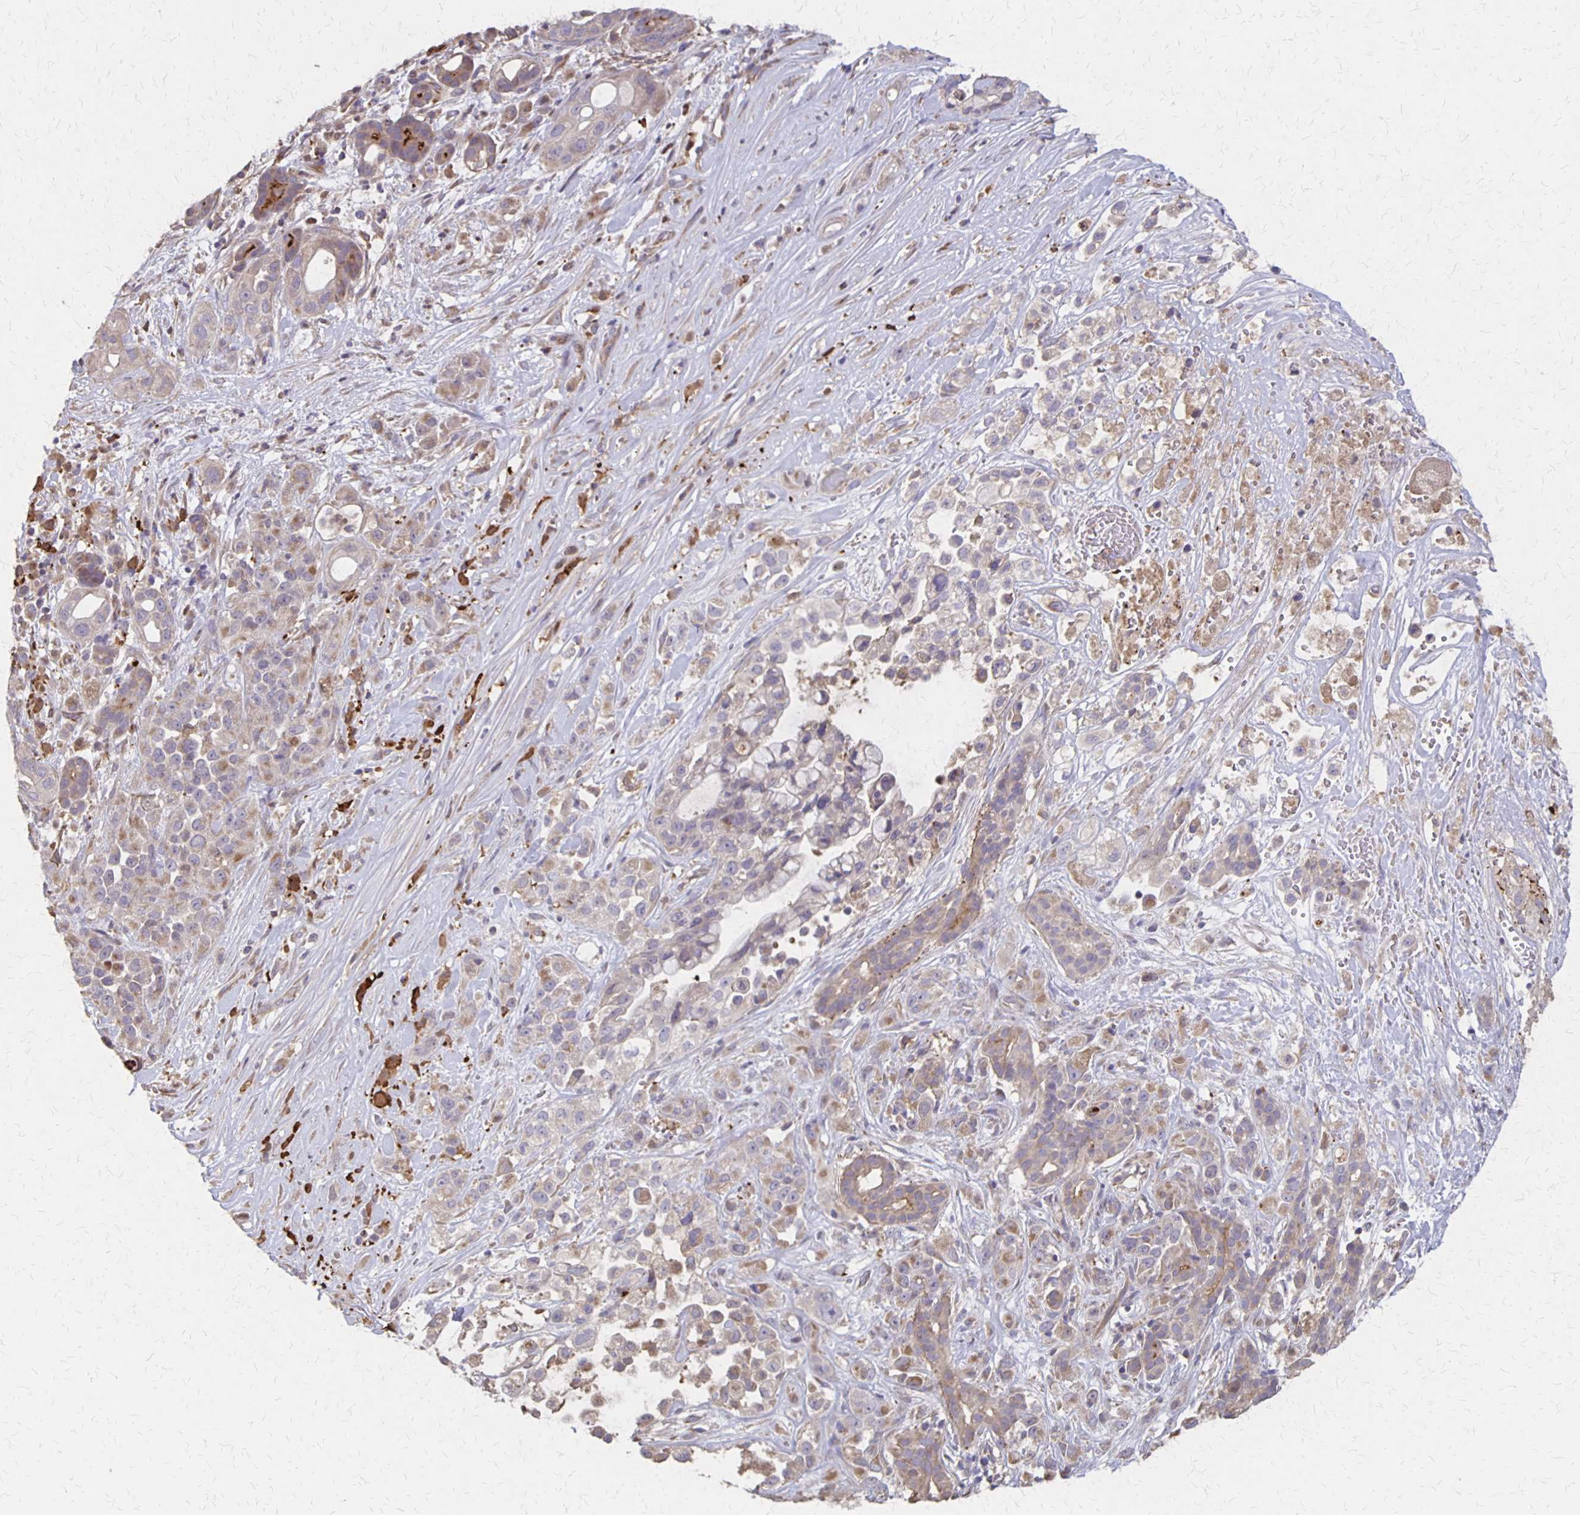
{"staining": {"intensity": "negative", "quantity": "none", "location": "none"}, "tissue": "pancreatic cancer", "cell_type": "Tumor cells", "image_type": "cancer", "snomed": [{"axis": "morphology", "description": "Adenocarcinoma, NOS"}, {"axis": "topography", "description": "Pancreas"}], "caption": "Micrograph shows no protein staining in tumor cells of pancreatic cancer tissue.", "gene": "NOG", "patient": {"sex": "male", "age": 44}}